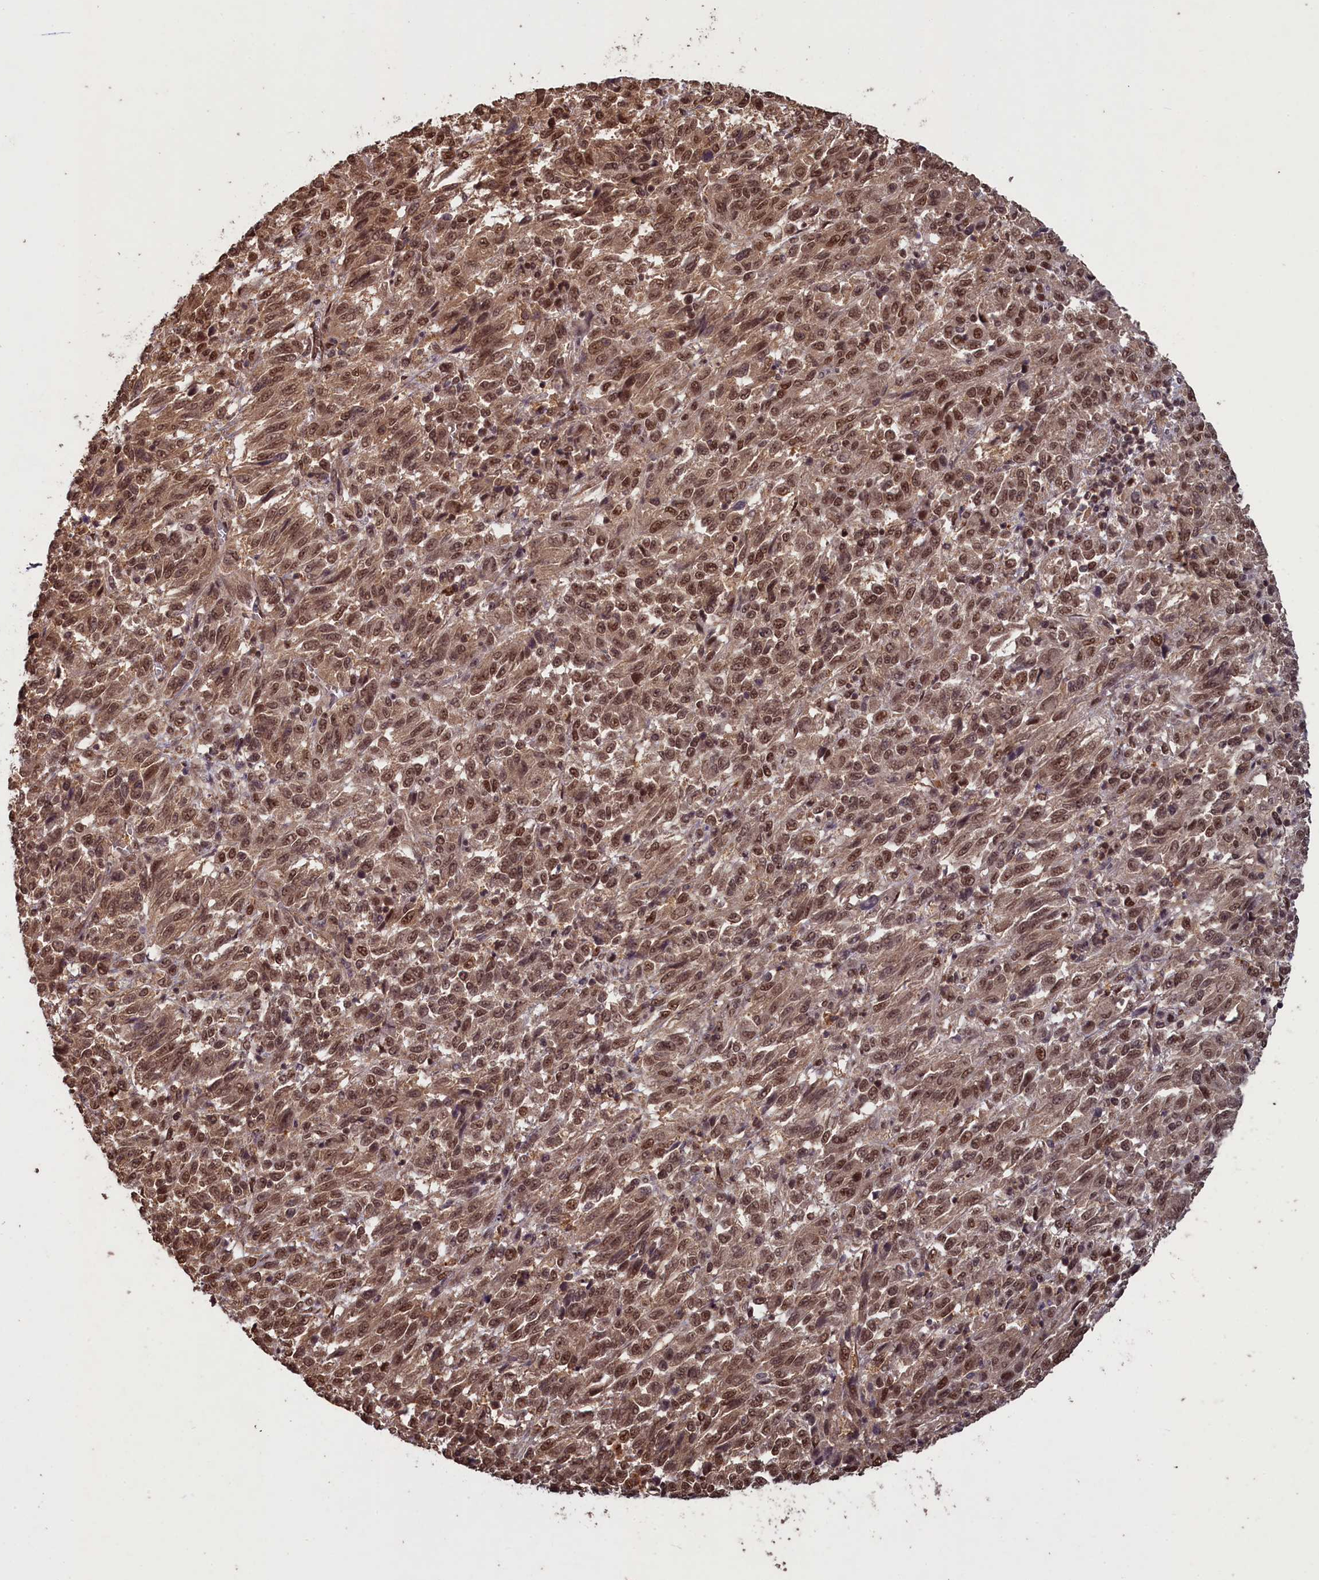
{"staining": {"intensity": "moderate", "quantity": ">75%", "location": "nuclear"}, "tissue": "melanoma", "cell_type": "Tumor cells", "image_type": "cancer", "snomed": [{"axis": "morphology", "description": "Malignant melanoma, Metastatic site"}, {"axis": "topography", "description": "Lung"}], "caption": "Immunohistochemical staining of melanoma displays medium levels of moderate nuclear positivity in about >75% of tumor cells. The staining was performed using DAB to visualize the protein expression in brown, while the nuclei were stained in blue with hematoxylin (Magnification: 20x).", "gene": "NAE1", "patient": {"sex": "male", "age": 64}}